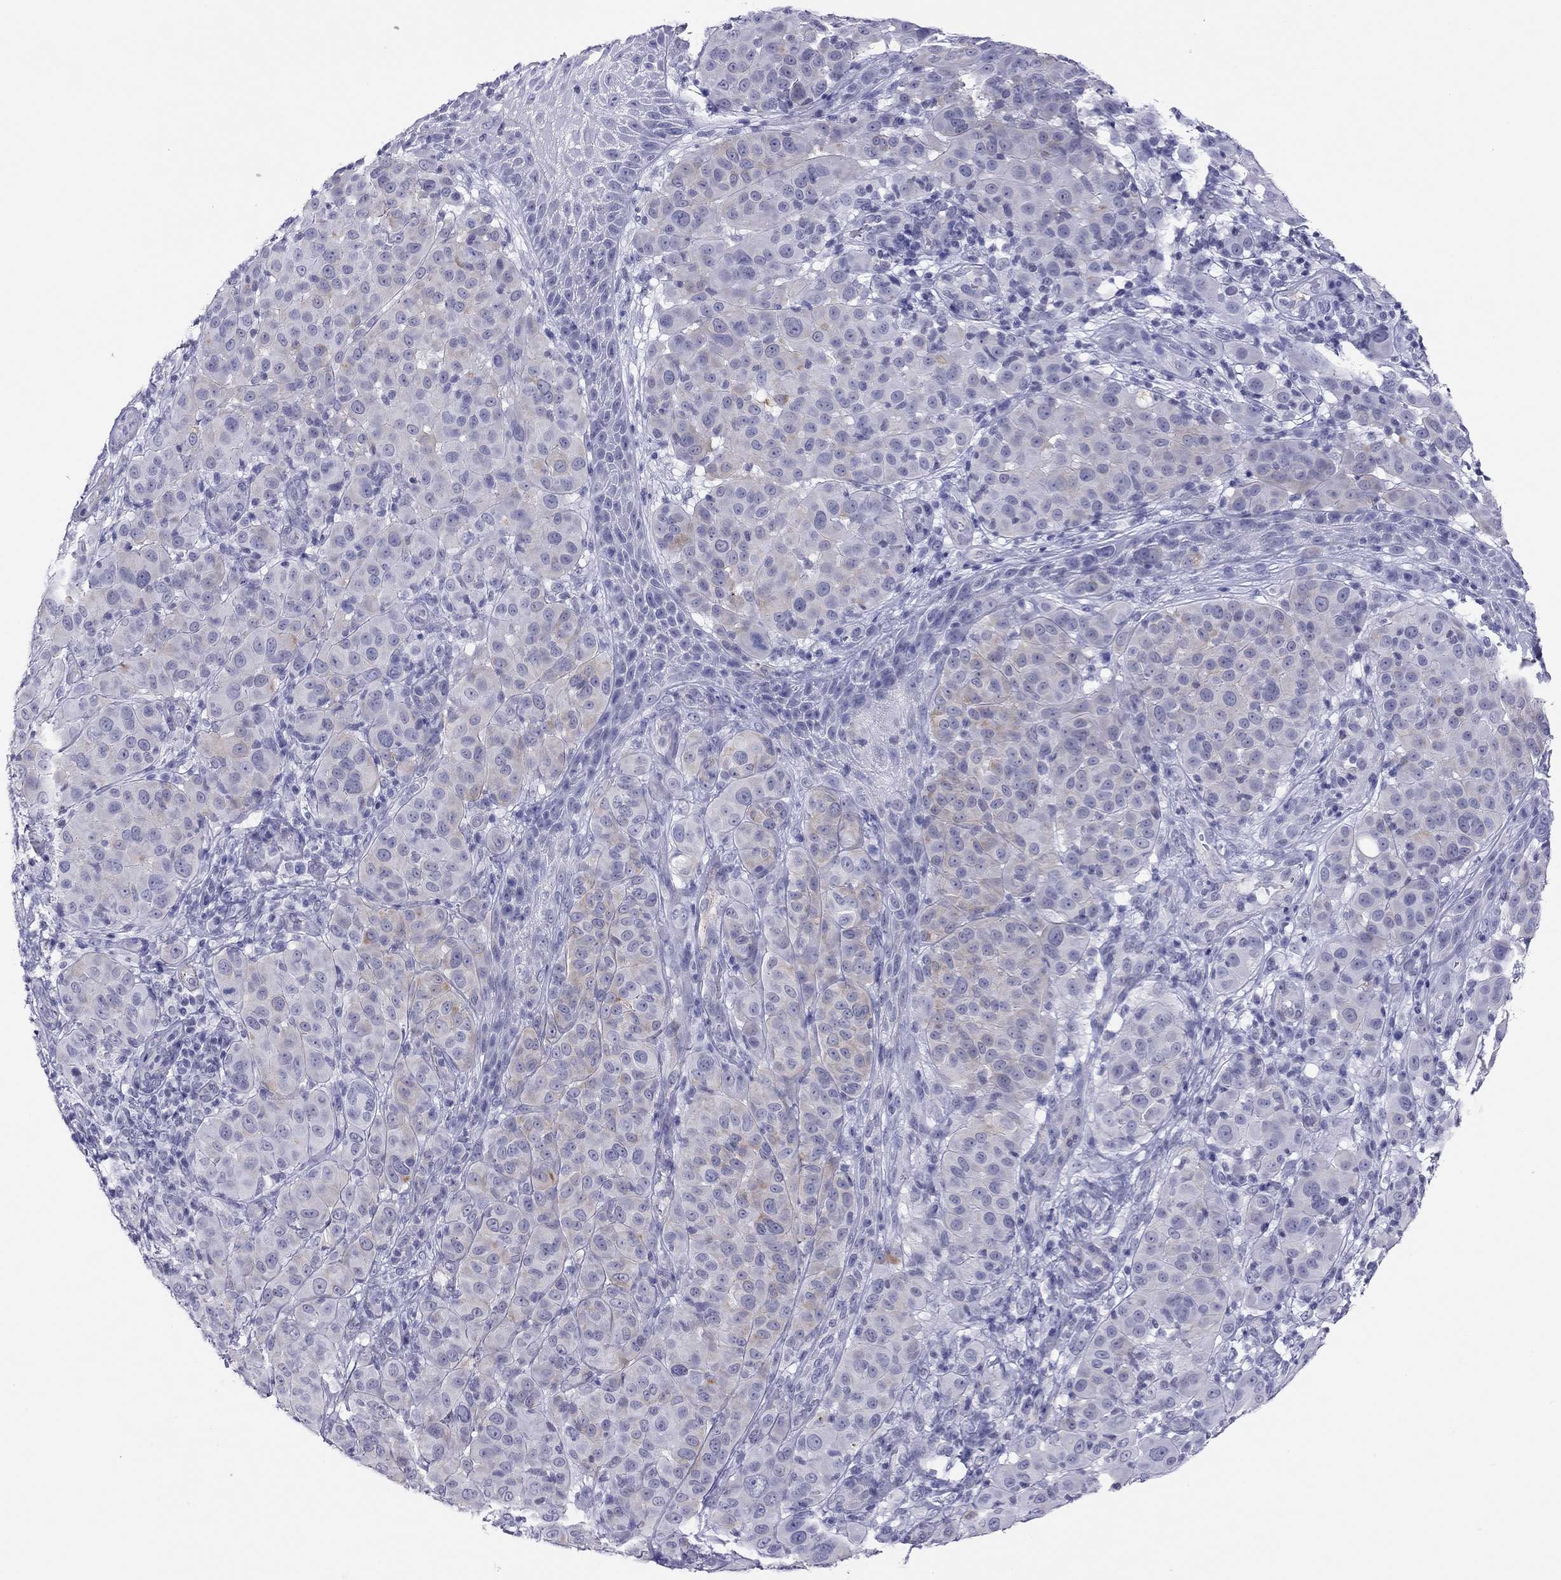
{"staining": {"intensity": "weak", "quantity": "<25%", "location": "cytoplasmic/membranous"}, "tissue": "melanoma", "cell_type": "Tumor cells", "image_type": "cancer", "snomed": [{"axis": "morphology", "description": "Malignant melanoma, NOS"}, {"axis": "topography", "description": "Skin"}], "caption": "A high-resolution histopathology image shows IHC staining of melanoma, which demonstrates no significant expression in tumor cells. Nuclei are stained in blue.", "gene": "MYMX", "patient": {"sex": "female", "age": 87}}